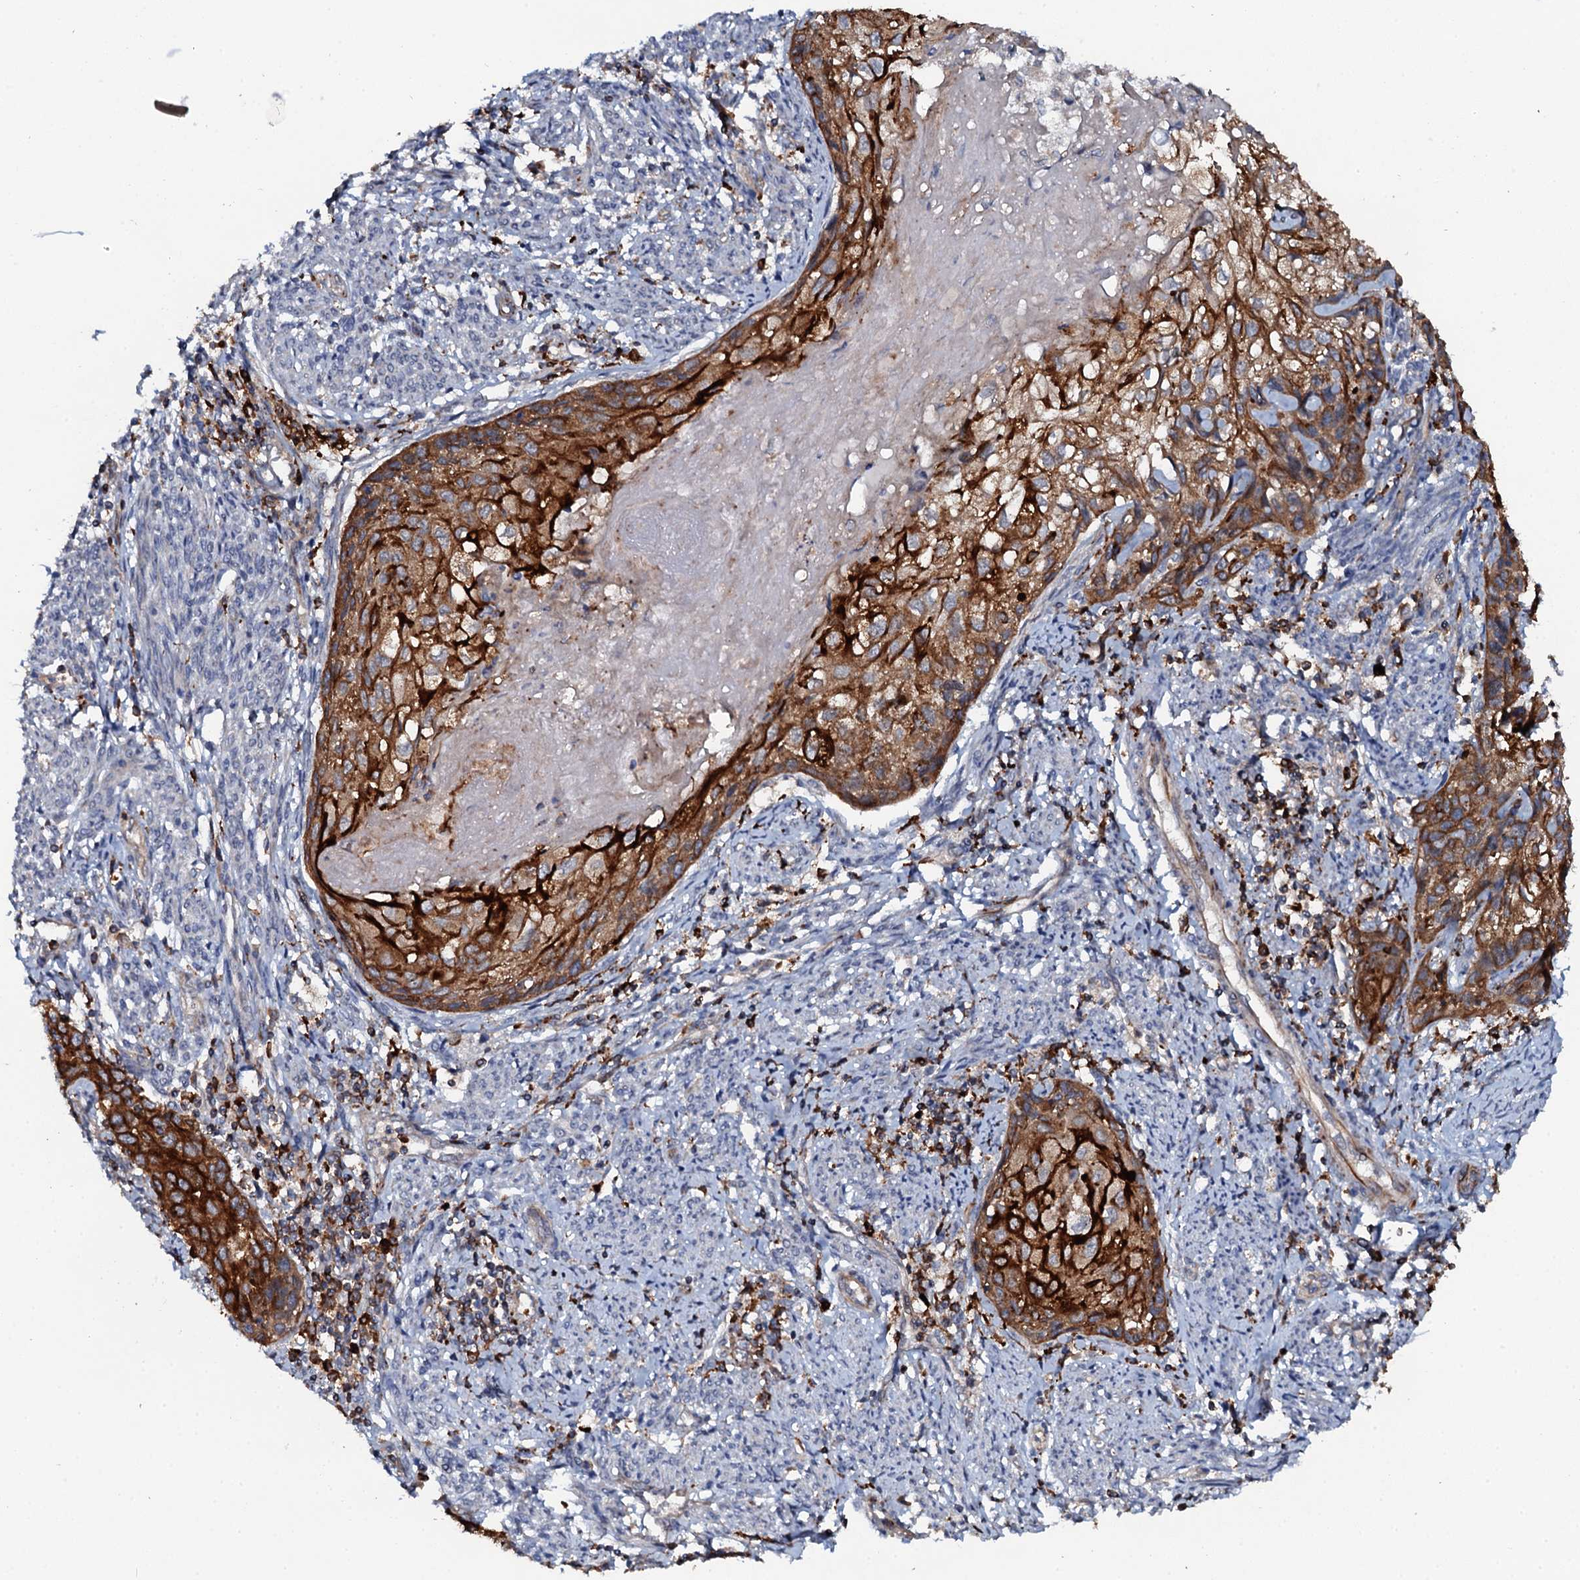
{"staining": {"intensity": "strong", "quantity": ">75%", "location": "cytoplasmic/membranous"}, "tissue": "cervical cancer", "cell_type": "Tumor cells", "image_type": "cancer", "snomed": [{"axis": "morphology", "description": "Squamous cell carcinoma, NOS"}, {"axis": "topography", "description": "Cervix"}], "caption": "Tumor cells exhibit high levels of strong cytoplasmic/membranous positivity in about >75% of cells in human cervical cancer (squamous cell carcinoma).", "gene": "VAMP8", "patient": {"sex": "female", "age": 67}}